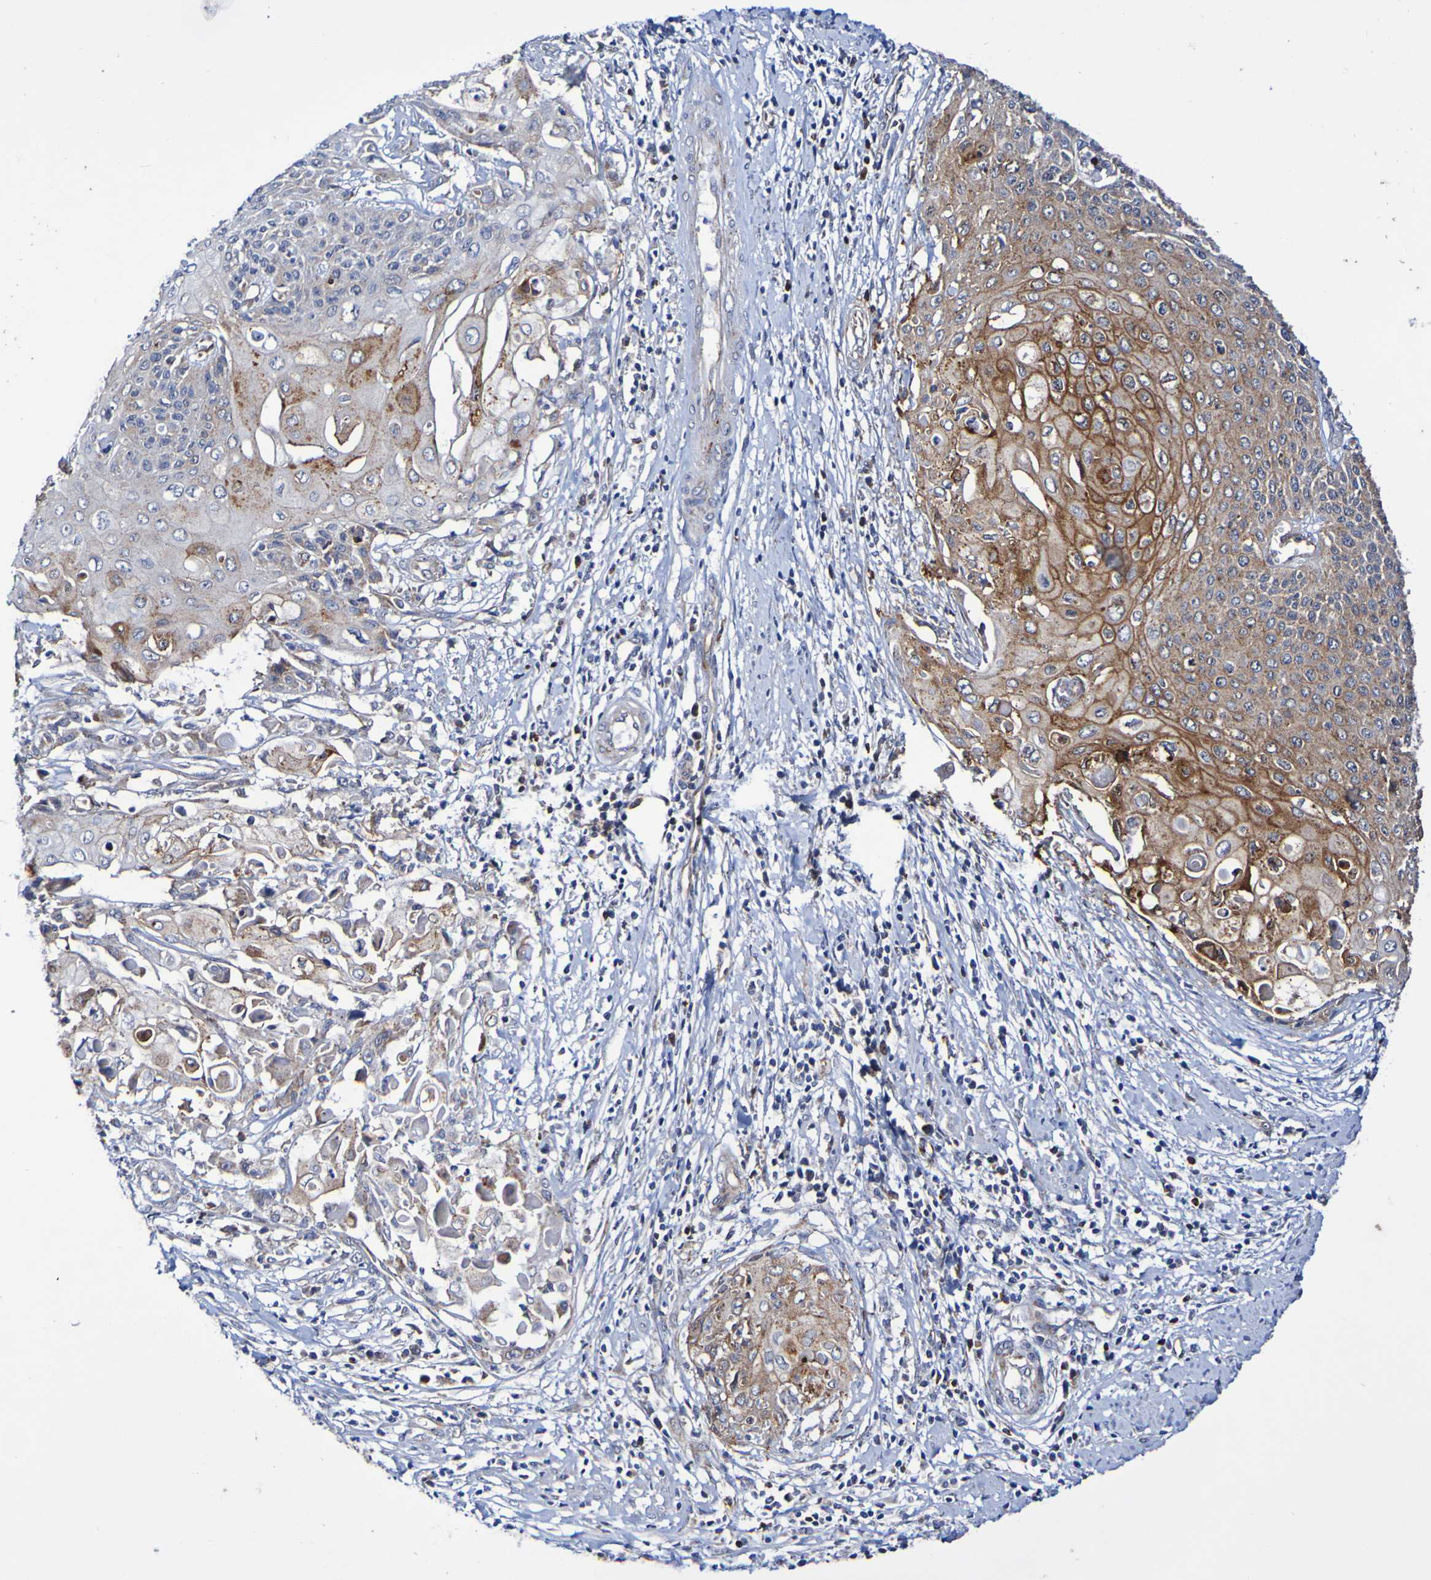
{"staining": {"intensity": "moderate", "quantity": ">75%", "location": "cytoplasmic/membranous"}, "tissue": "cervical cancer", "cell_type": "Tumor cells", "image_type": "cancer", "snomed": [{"axis": "morphology", "description": "Squamous cell carcinoma, NOS"}, {"axis": "topography", "description": "Cervix"}], "caption": "The histopathology image displays immunohistochemical staining of cervical cancer (squamous cell carcinoma). There is moderate cytoplasmic/membranous positivity is identified in about >75% of tumor cells.", "gene": "GJB1", "patient": {"sex": "female", "age": 39}}